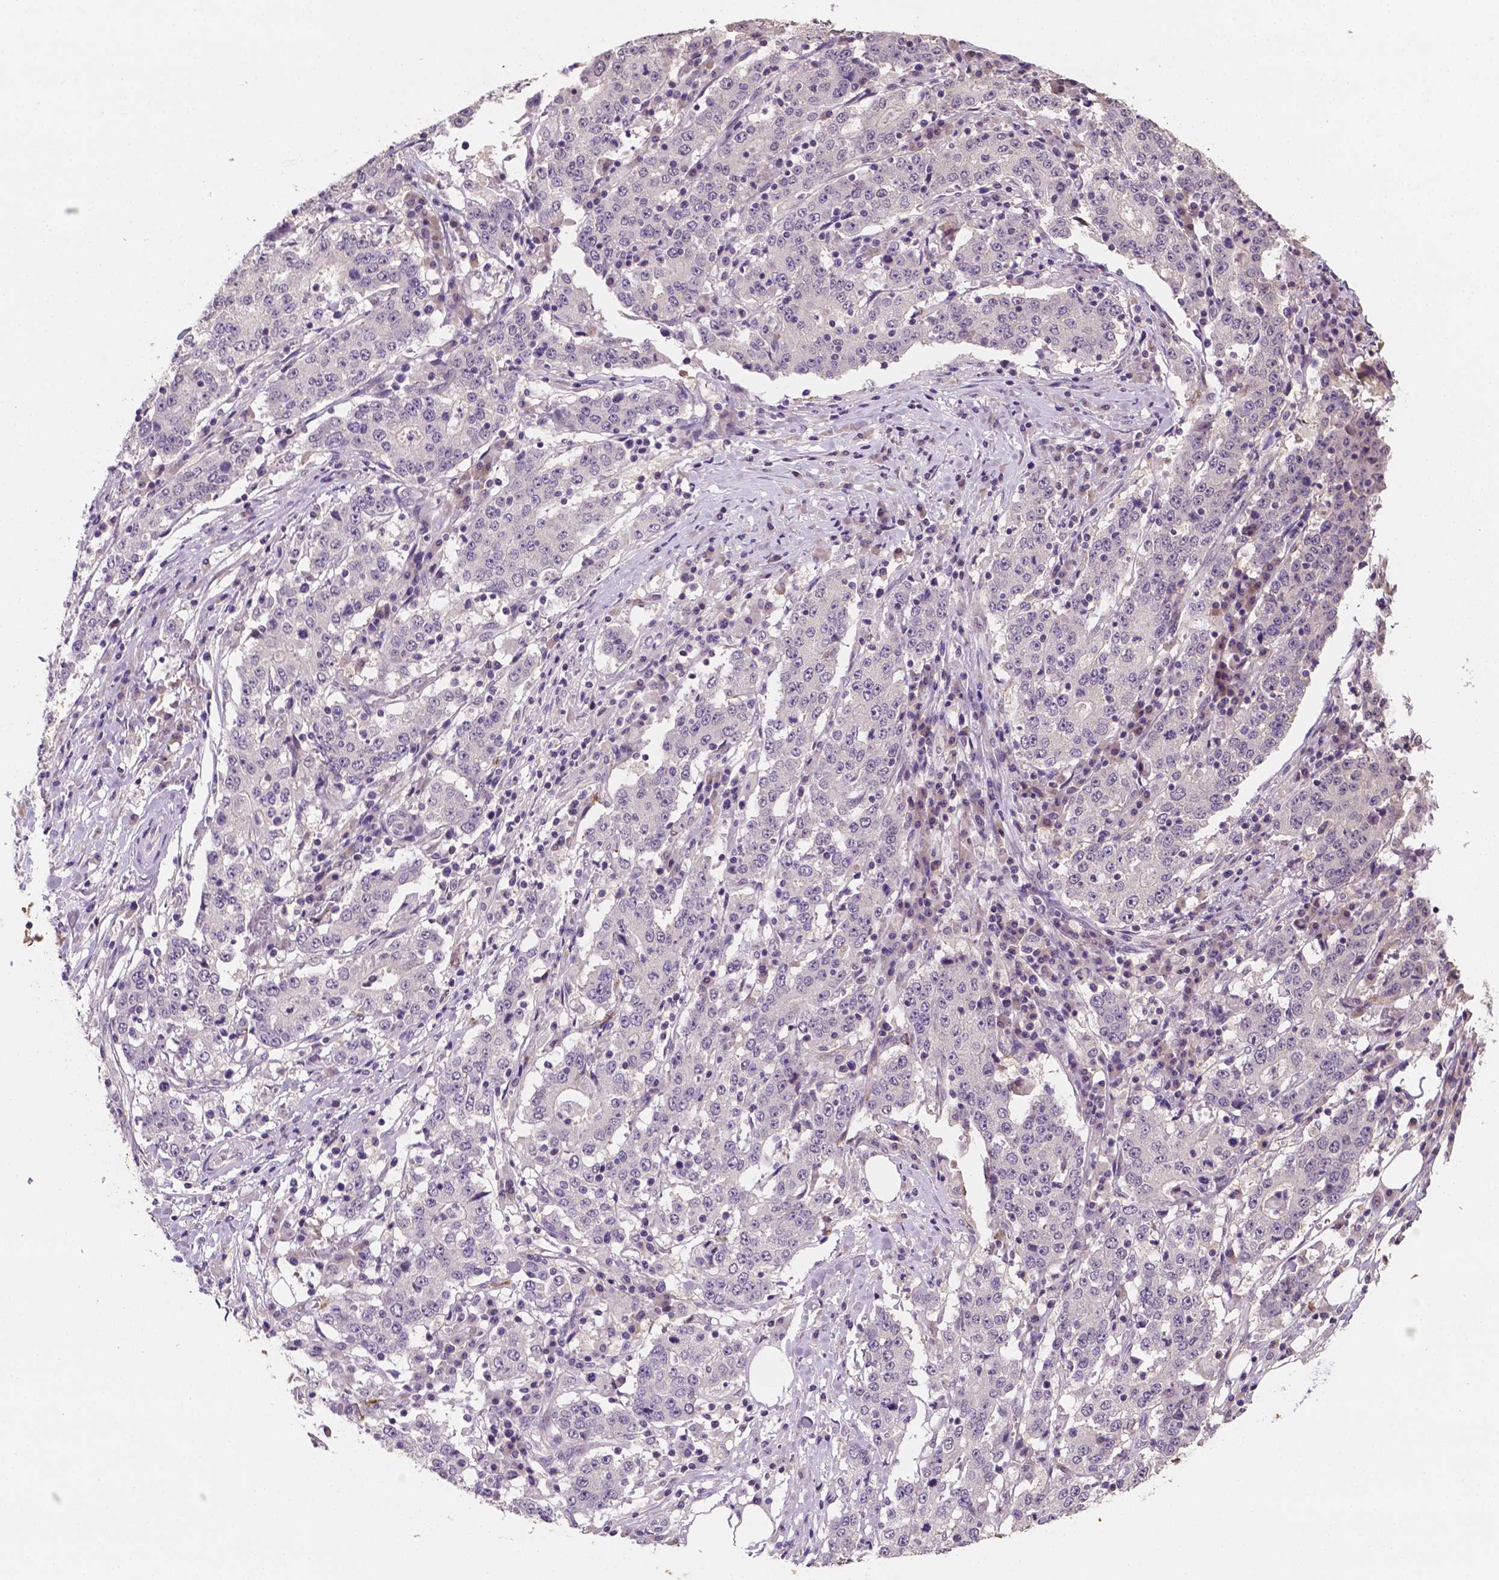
{"staining": {"intensity": "negative", "quantity": "none", "location": "none"}, "tissue": "stomach cancer", "cell_type": "Tumor cells", "image_type": "cancer", "snomed": [{"axis": "morphology", "description": "Adenocarcinoma, NOS"}, {"axis": "topography", "description": "Stomach"}], "caption": "Tumor cells are negative for brown protein staining in stomach cancer (adenocarcinoma). (Stains: DAB immunohistochemistry (IHC) with hematoxylin counter stain, Microscopy: brightfield microscopy at high magnification).", "gene": "MROH6", "patient": {"sex": "male", "age": 59}}